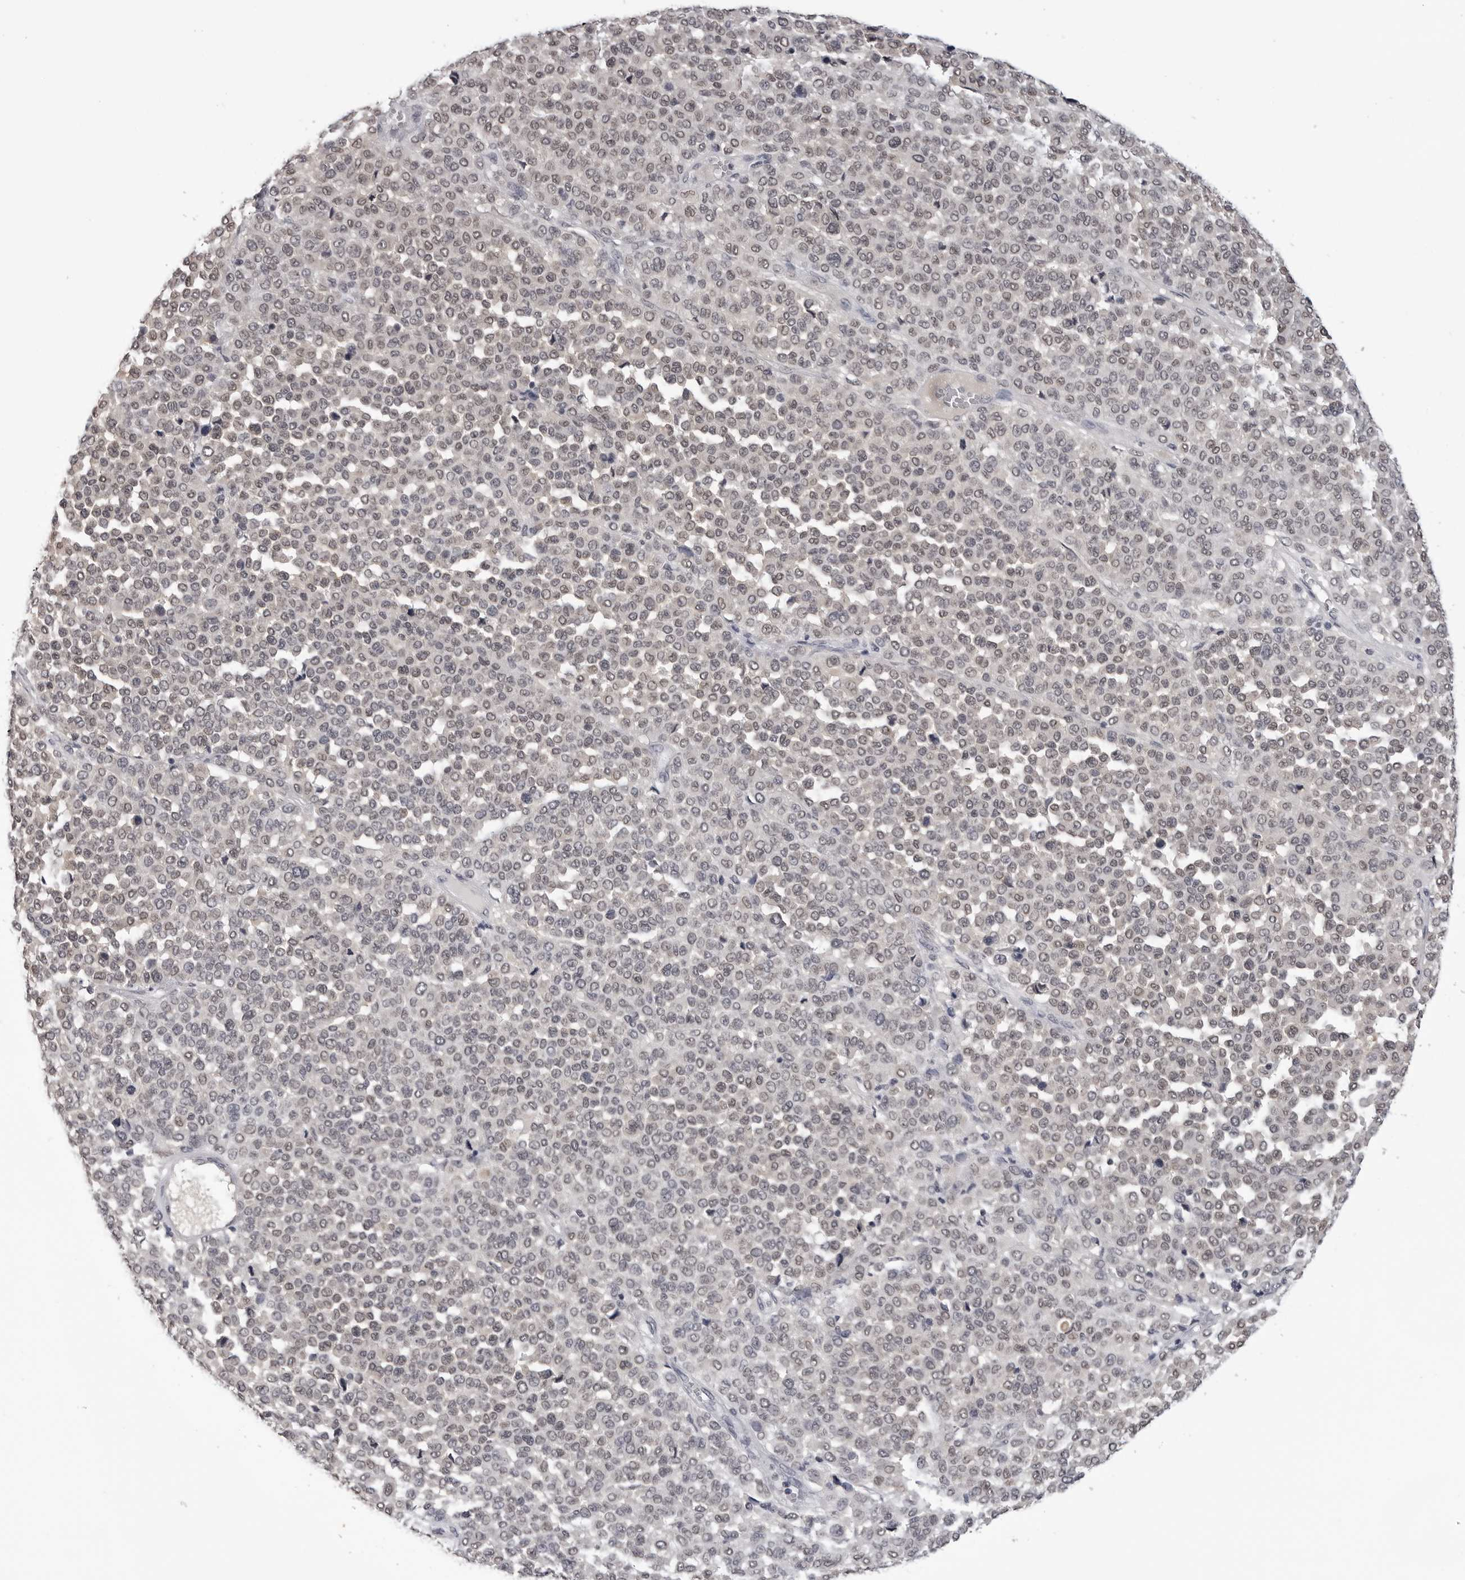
{"staining": {"intensity": "negative", "quantity": "none", "location": "none"}, "tissue": "melanoma", "cell_type": "Tumor cells", "image_type": "cancer", "snomed": [{"axis": "morphology", "description": "Malignant melanoma, Metastatic site"}, {"axis": "topography", "description": "Pancreas"}], "caption": "Immunohistochemical staining of malignant melanoma (metastatic site) demonstrates no significant positivity in tumor cells.", "gene": "CDK20", "patient": {"sex": "female", "age": 30}}